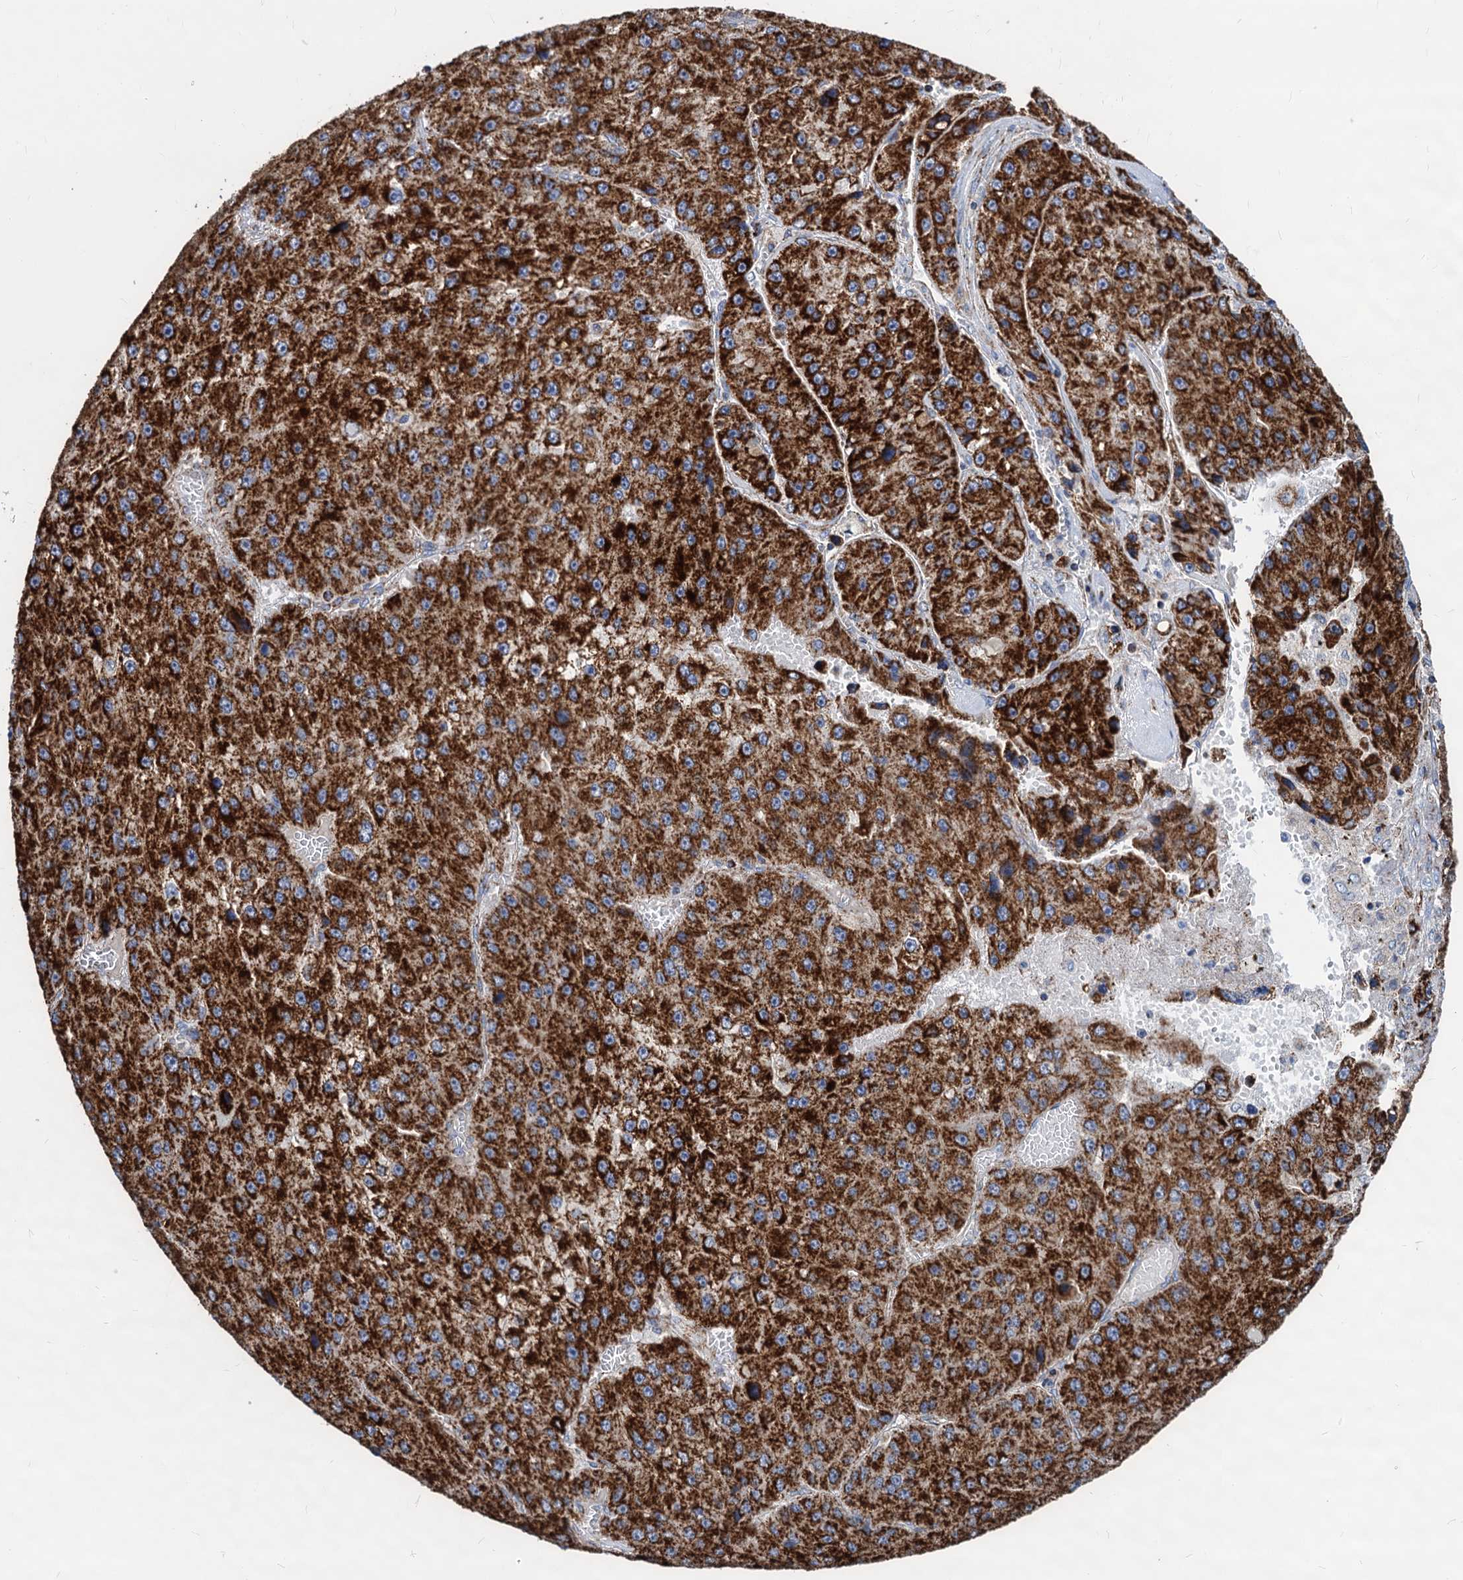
{"staining": {"intensity": "strong", "quantity": ">75%", "location": "cytoplasmic/membranous"}, "tissue": "liver cancer", "cell_type": "Tumor cells", "image_type": "cancer", "snomed": [{"axis": "morphology", "description": "Carcinoma, Hepatocellular, NOS"}, {"axis": "topography", "description": "Liver"}], "caption": "Immunohistochemistry (IHC) (DAB (3,3'-diaminobenzidine)) staining of human hepatocellular carcinoma (liver) reveals strong cytoplasmic/membranous protein expression in about >75% of tumor cells. (Brightfield microscopy of DAB IHC at high magnification).", "gene": "TIMM10", "patient": {"sex": "female", "age": 73}}